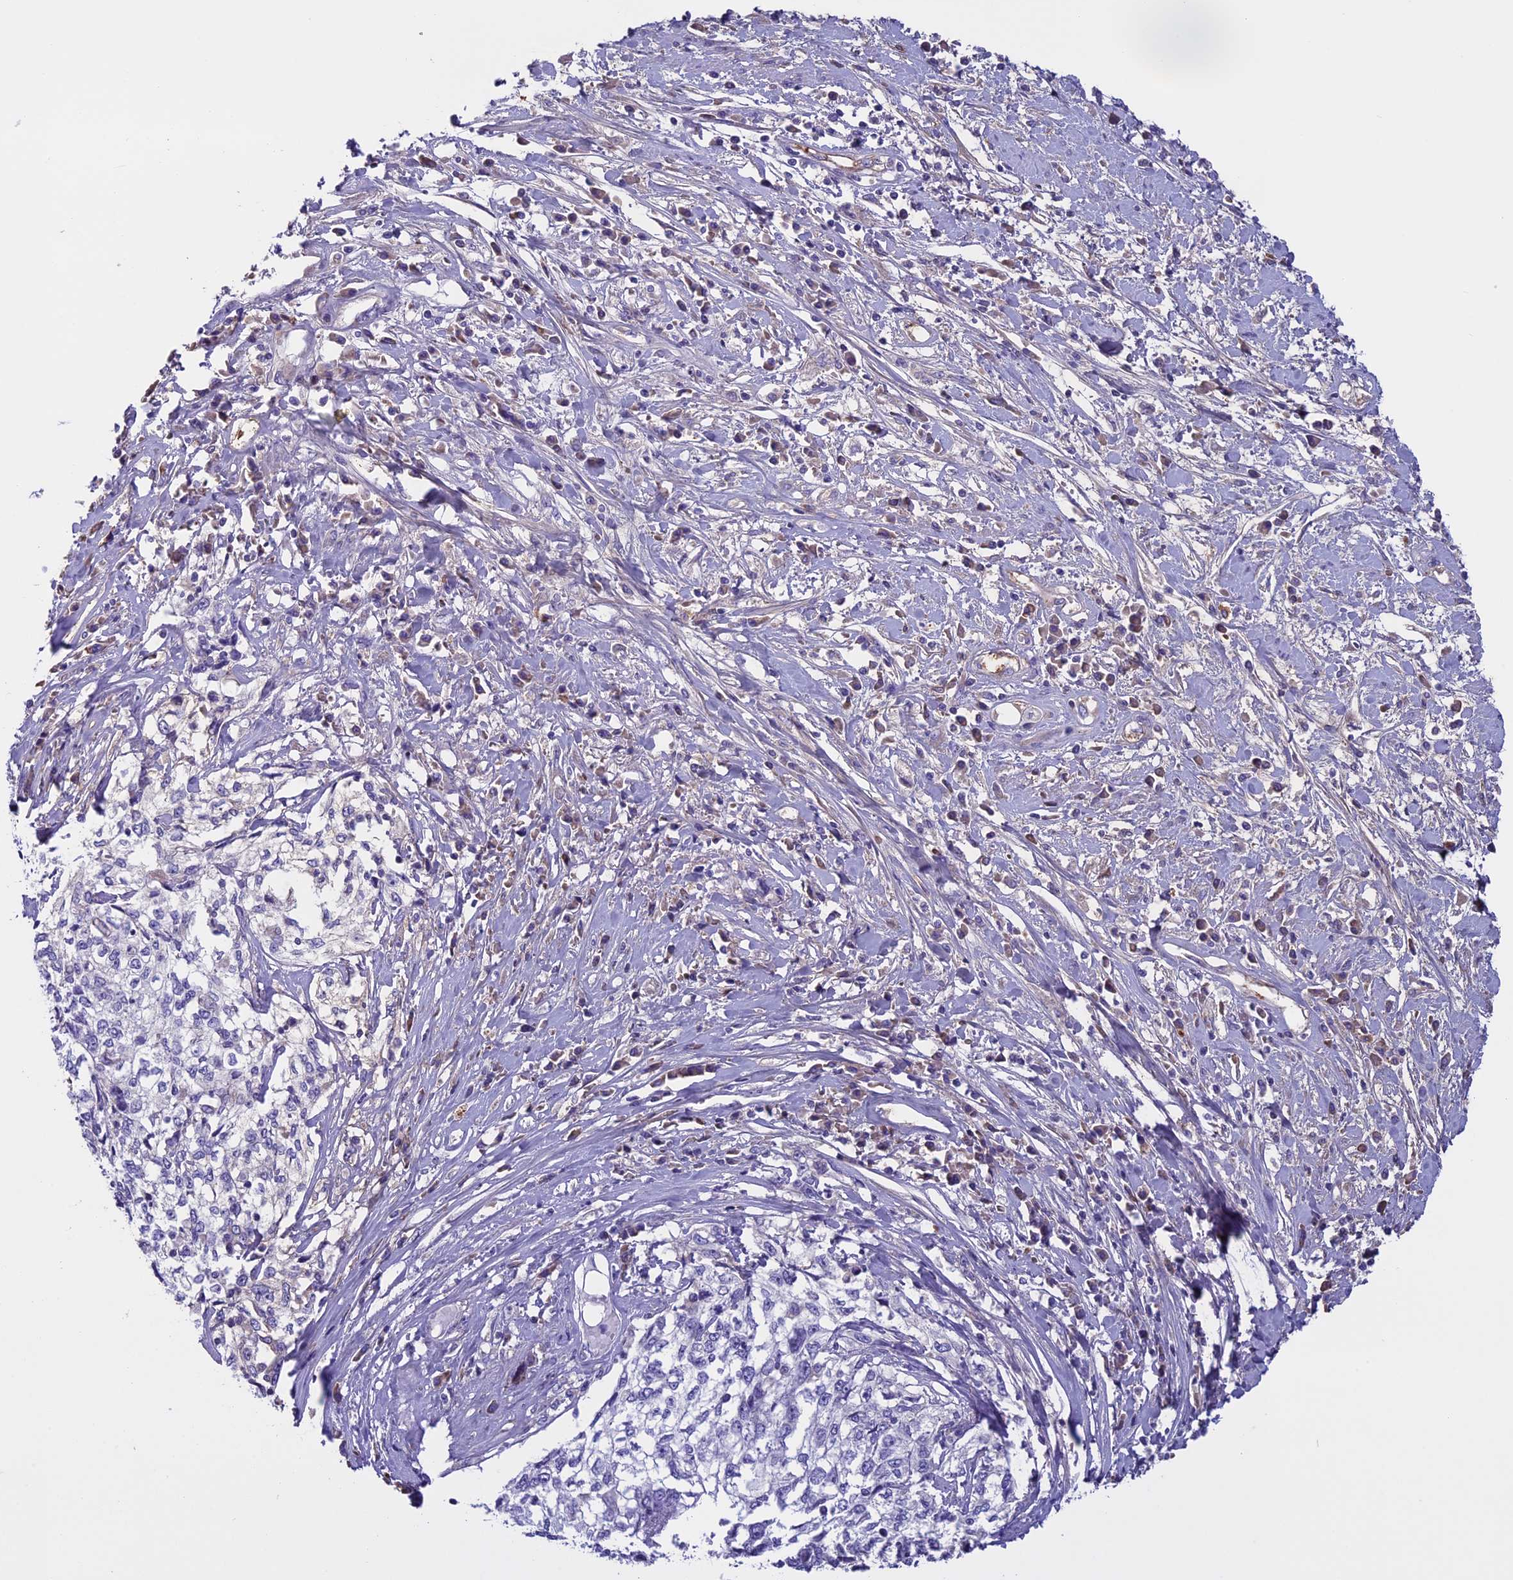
{"staining": {"intensity": "negative", "quantity": "none", "location": "none"}, "tissue": "cervical cancer", "cell_type": "Tumor cells", "image_type": "cancer", "snomed": [{"axis": "morphology", "description": "Squamous cell carcinoma, NOS"}, {"axis": "topography", "description": "Cervix"}], "caption": "This is a image of IHC staining of cervical cancer (squamous cell carcinoma), which shows no positivity in tumor cells.", "gene": "DCTN5", "patient": {"sex": "female", "age": 57}}